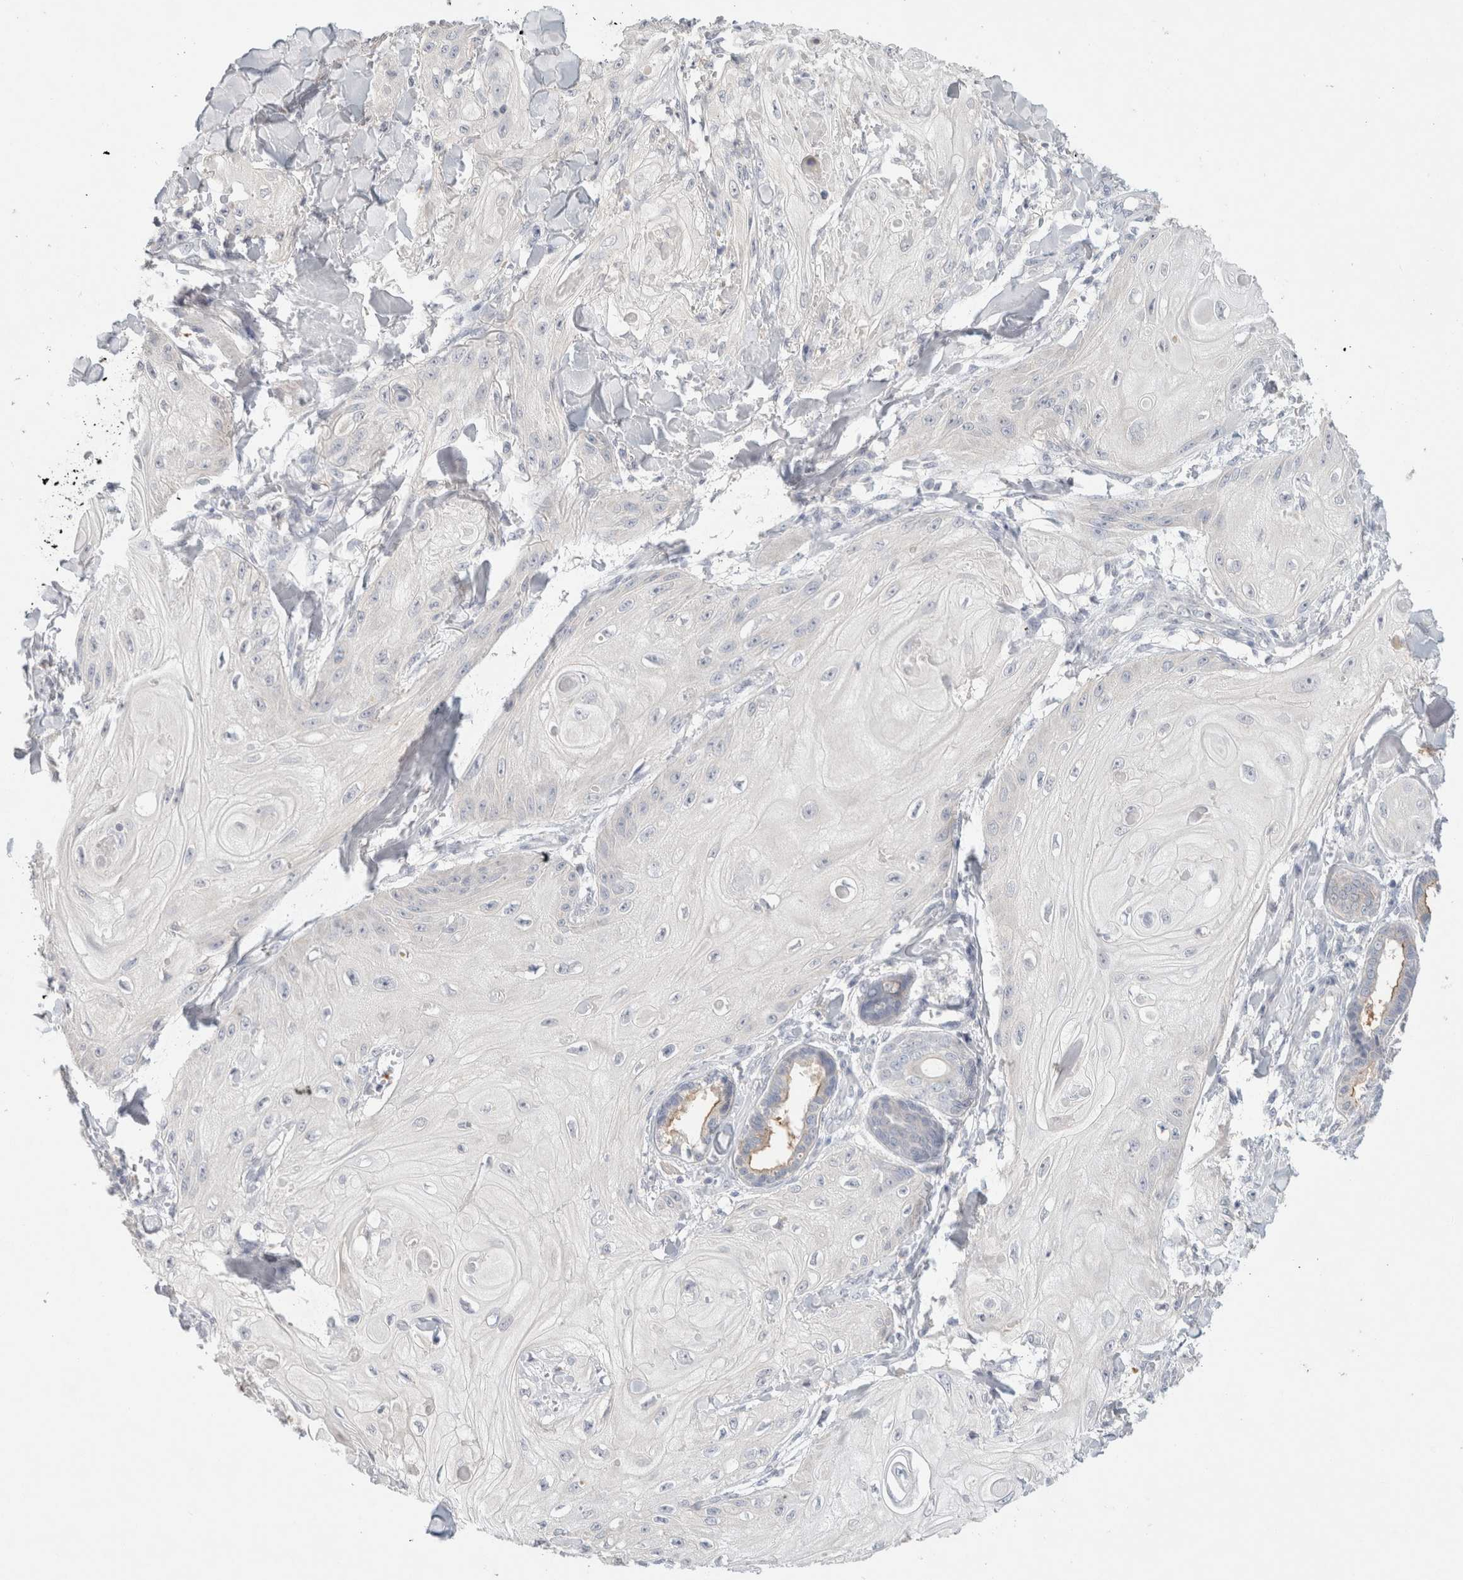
{"staining": {"intensity": "negative", "quantity": "none", "location": "none"}, "tissue": "skin cancer", "cell_type": "Tumor cells", "image_type": "cancer", "snomed": [{"axis": "morphology", "description": "Squamous cell carcinoma, NOS"}, {"axis": "topography", "description": "Skin"}], "caption": "High magnification brightfield microscopy of skin cancer stained with DAB (brown) and counterstained with hematoxylin (blue): tumor cells show no significant positivity.", "gene": "MPP2", "patient": {"sex": "male", "age": 74}}